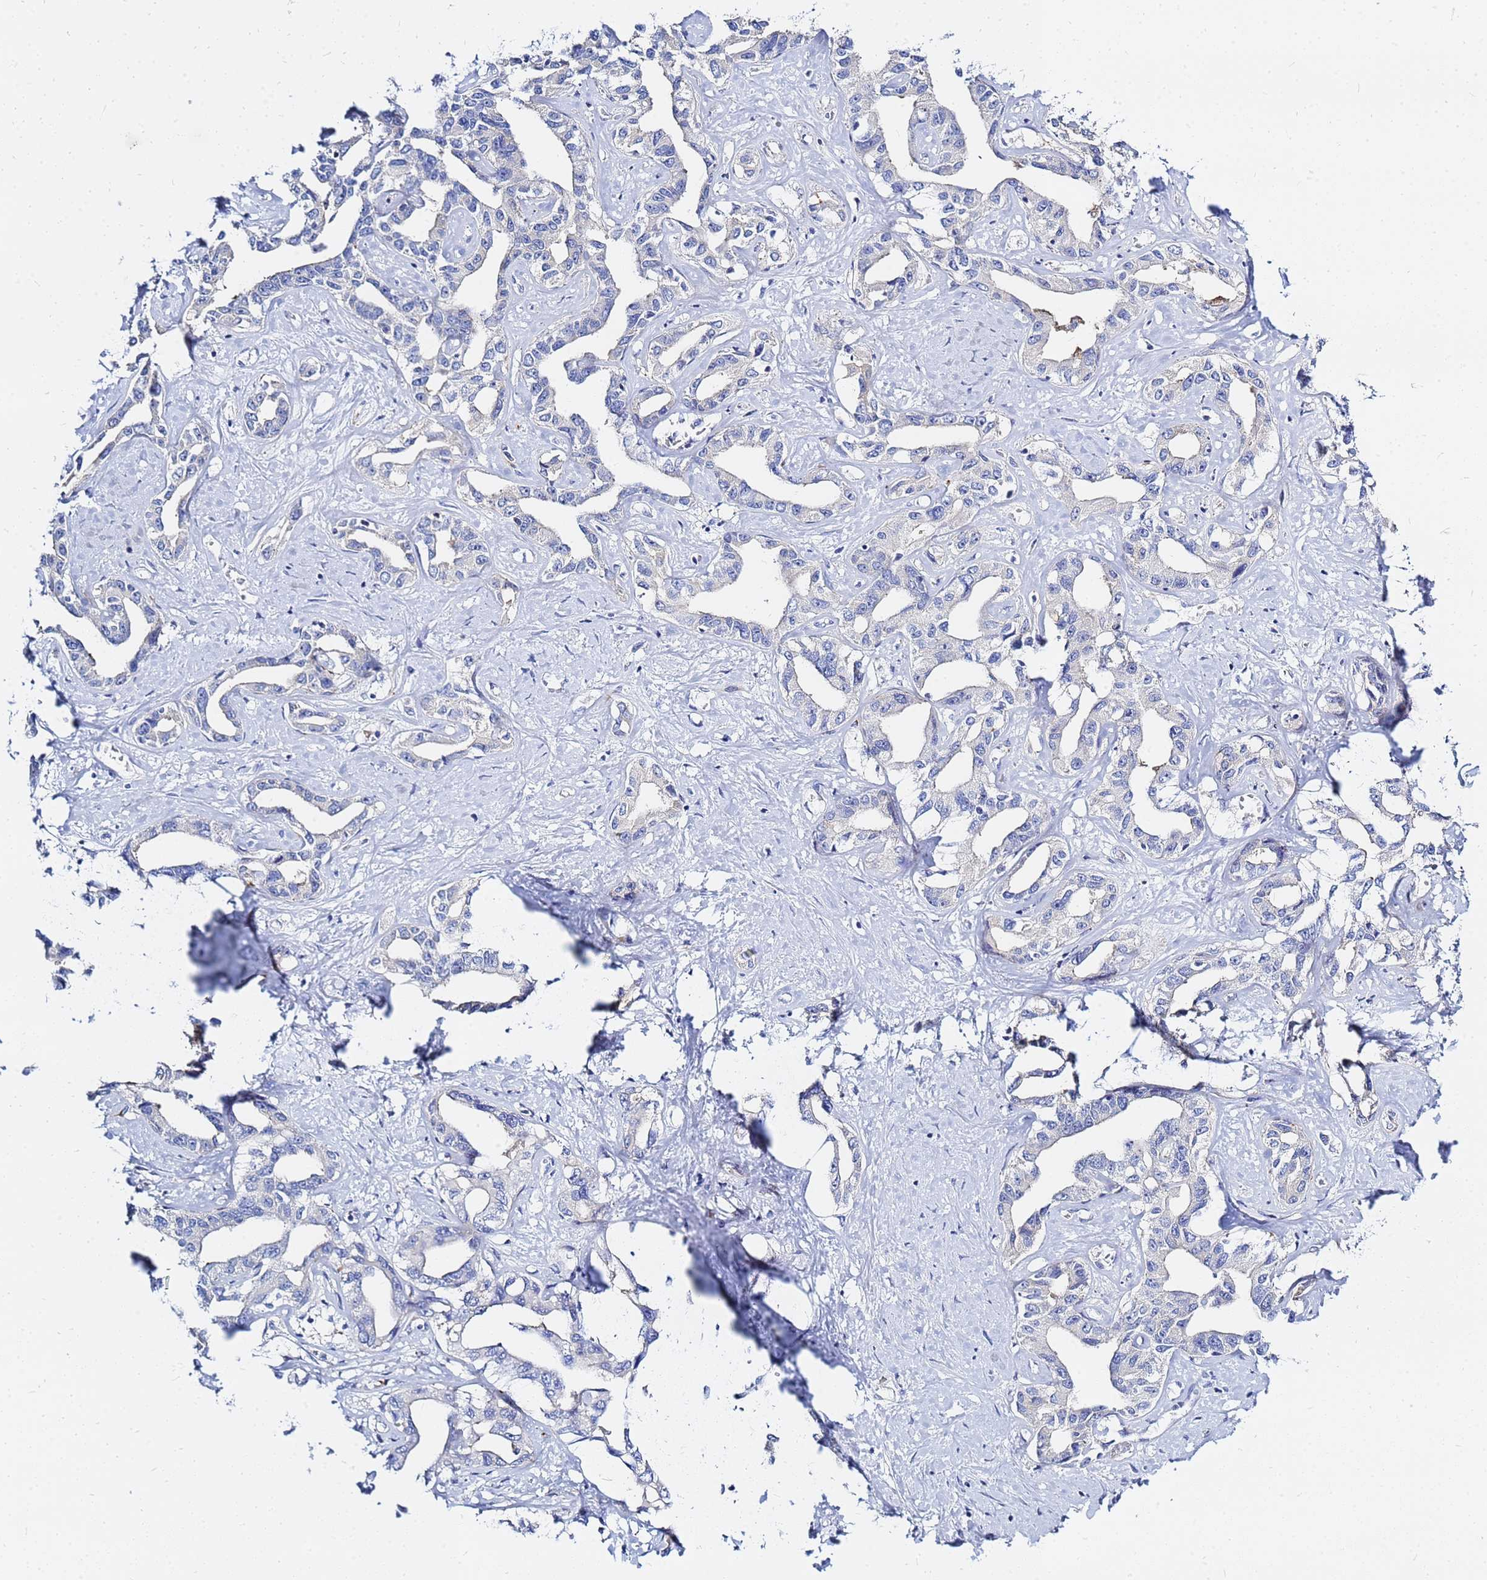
{"staining": {"intensity": "negative", "quantity": "none", "location": "none"}, "tissue": "liver cancer", "cell_type": "Tumor cells", "image_type": "cancer", "snomed": [{"axis": "morphology", "description": "Cholangiocarcinoma"}, {"axis": "topography", "description": "Liver"}], "caption": "Liver cholangiocarcinoma stained for a protein using immunohistochemistry (IHC) displays no staining tumor cells.", "gene": "ZNF552", "patient": {"sex": "male", "age": 59}}